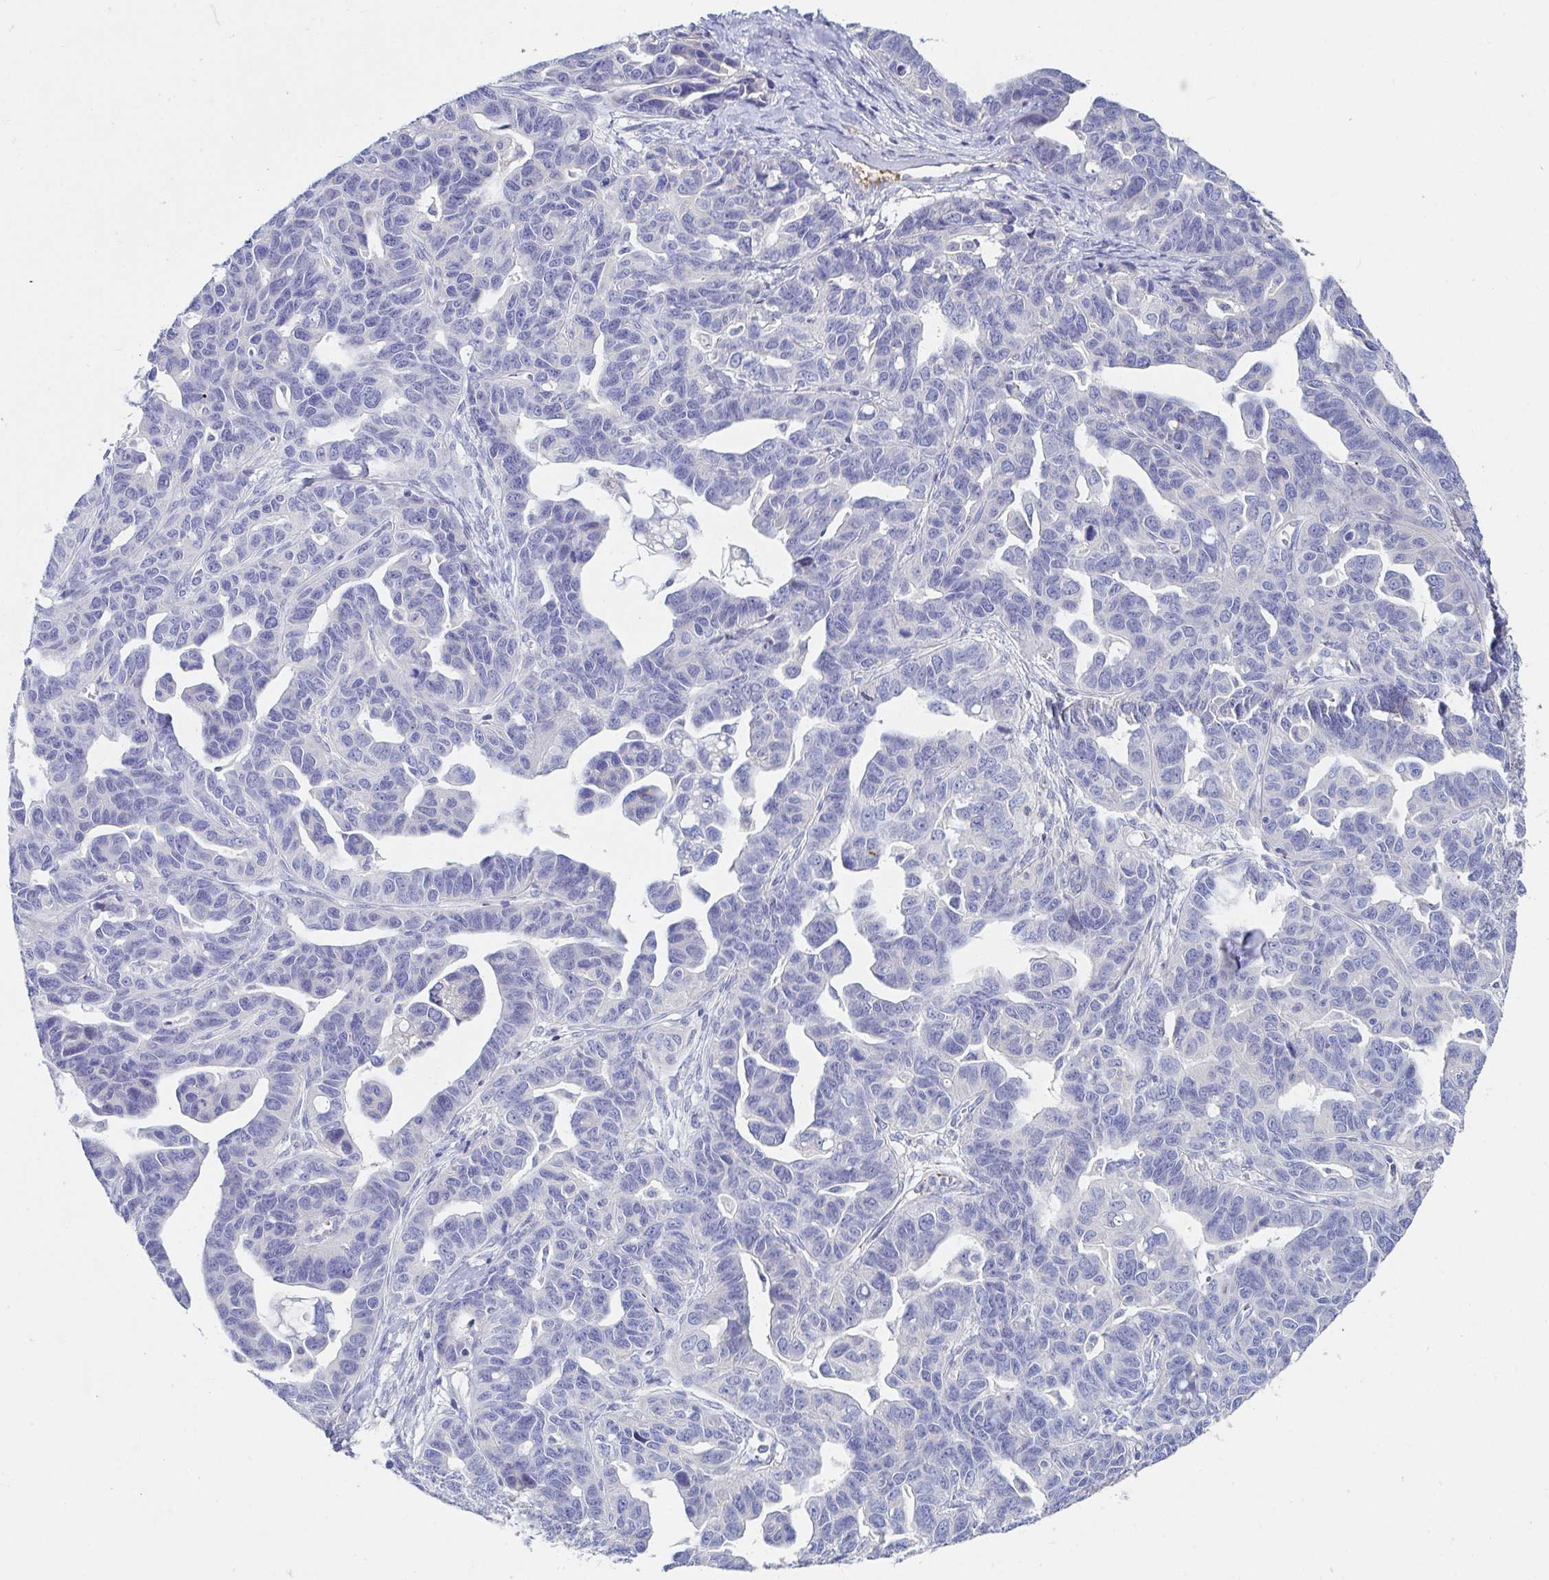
{"staining": {"intensity": "negative", "quantity": "none", "location": "none"}, "tissue": "ovarian cancer", "cell_type": "Tumor cells", "image_type": "cancer", "snomed": [{"axis": "morphology", "description": "Cystadenocarcinoma, serous, NOS"}, {"axis": "topography", "description": "Ovary"}], "caption": "This is an immunohistochemistry (IHC) histopathology image of ovarian cancer (serous cystadenocarcinoma). There is no positivity in tumor cells.", "gene": "C4orf17", "patient": {"sex": "female", "age": 69}}